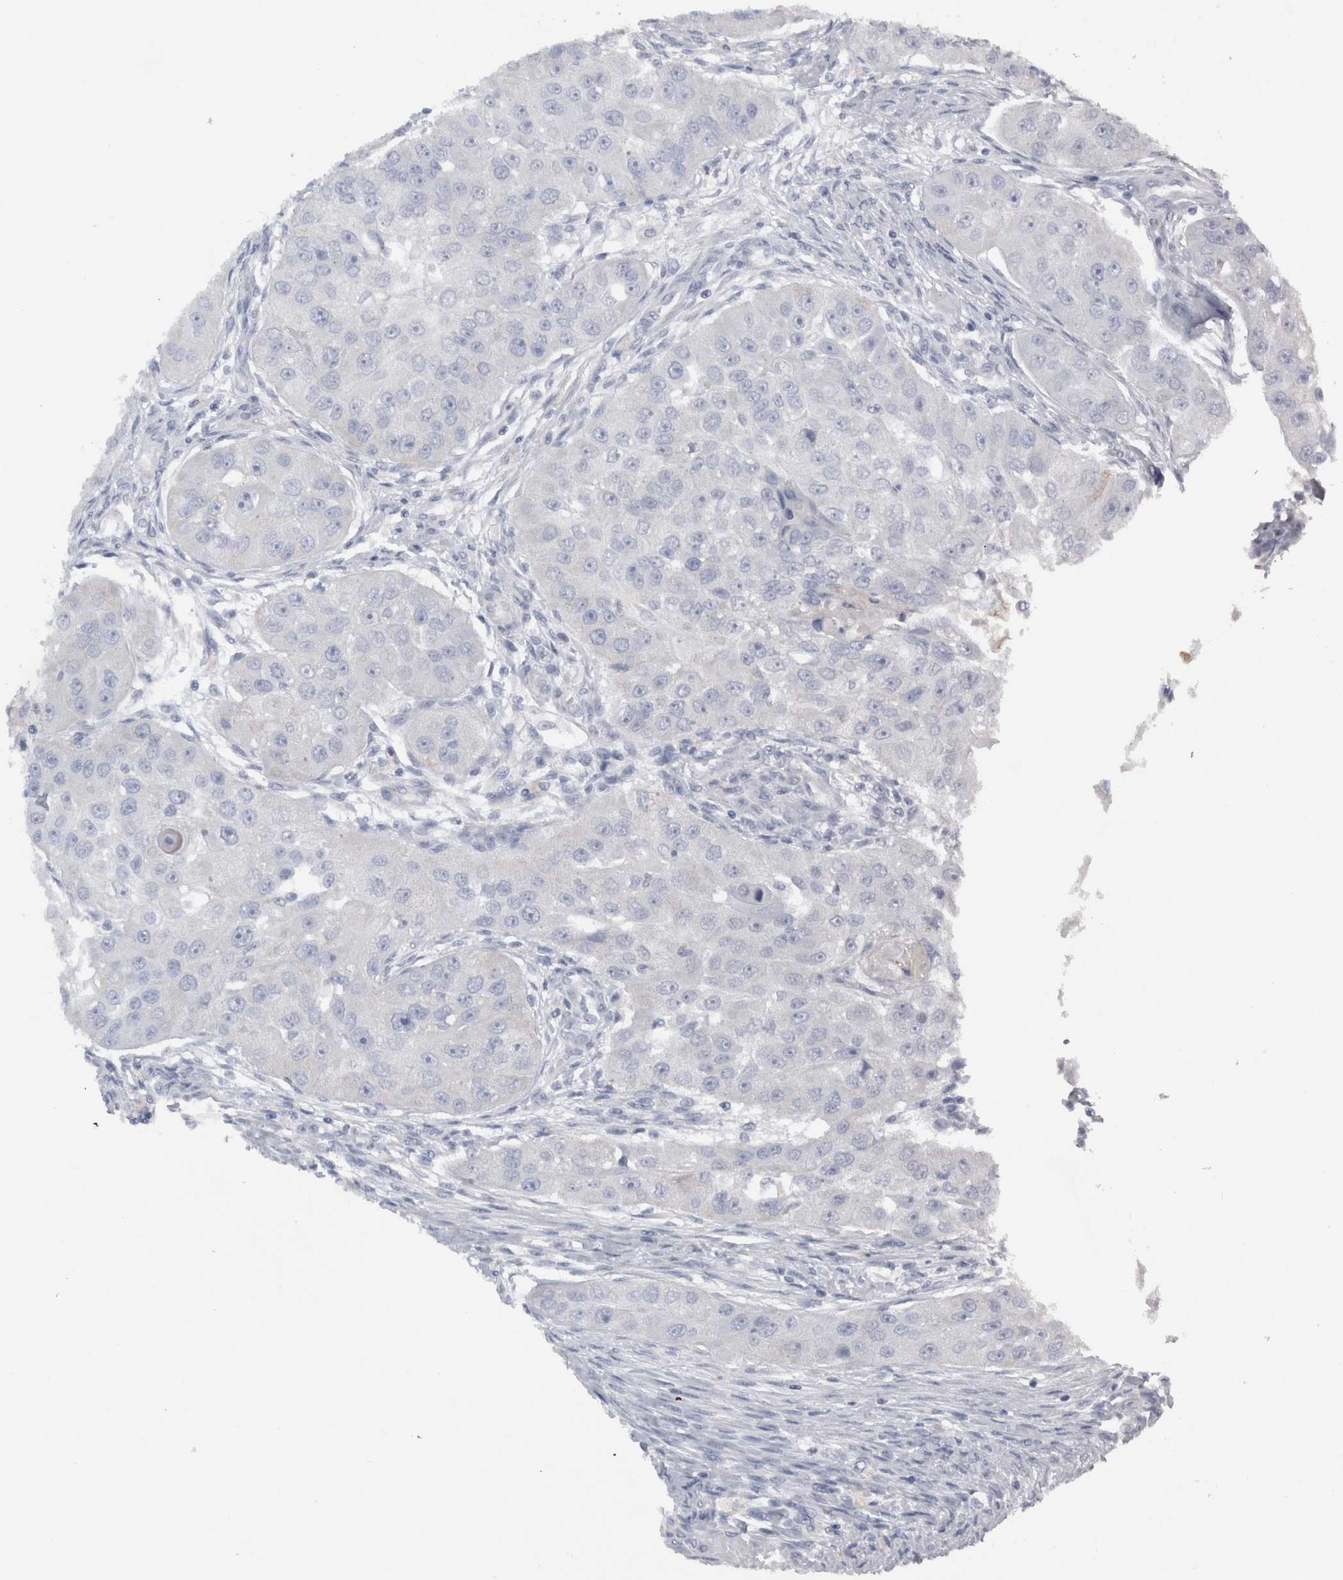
{"staining": {"intensity": "negative", "quantity": "none", "location": "none"}, "tissue": "head and neck cancer", "cell_type": "Tumor cells", "image_type": "cancer", "snomed": [{"axis": "morphology", "description": "Normal tissue, NOS"}, {"axis": "morphology", "description": "Squamous cell carcinoma, NOS"}, {"axis": "topography", "description": "Skeletal muscle"}, {"axis": "topography", "description": "Head-Neck"}], "caption": "A high-resolution micrograph shows immunohistochemistry (IHC) staining of squamous cell carcinoma (head and neck), which shows no significant positivity in tumor cells. Brightfield microscopy of IHC stained with DAB (brown) and hematoxylin (blue), captured at high magnification.", "gene": "DHRS4", "patient": {"sex": "male", "age": 51}}